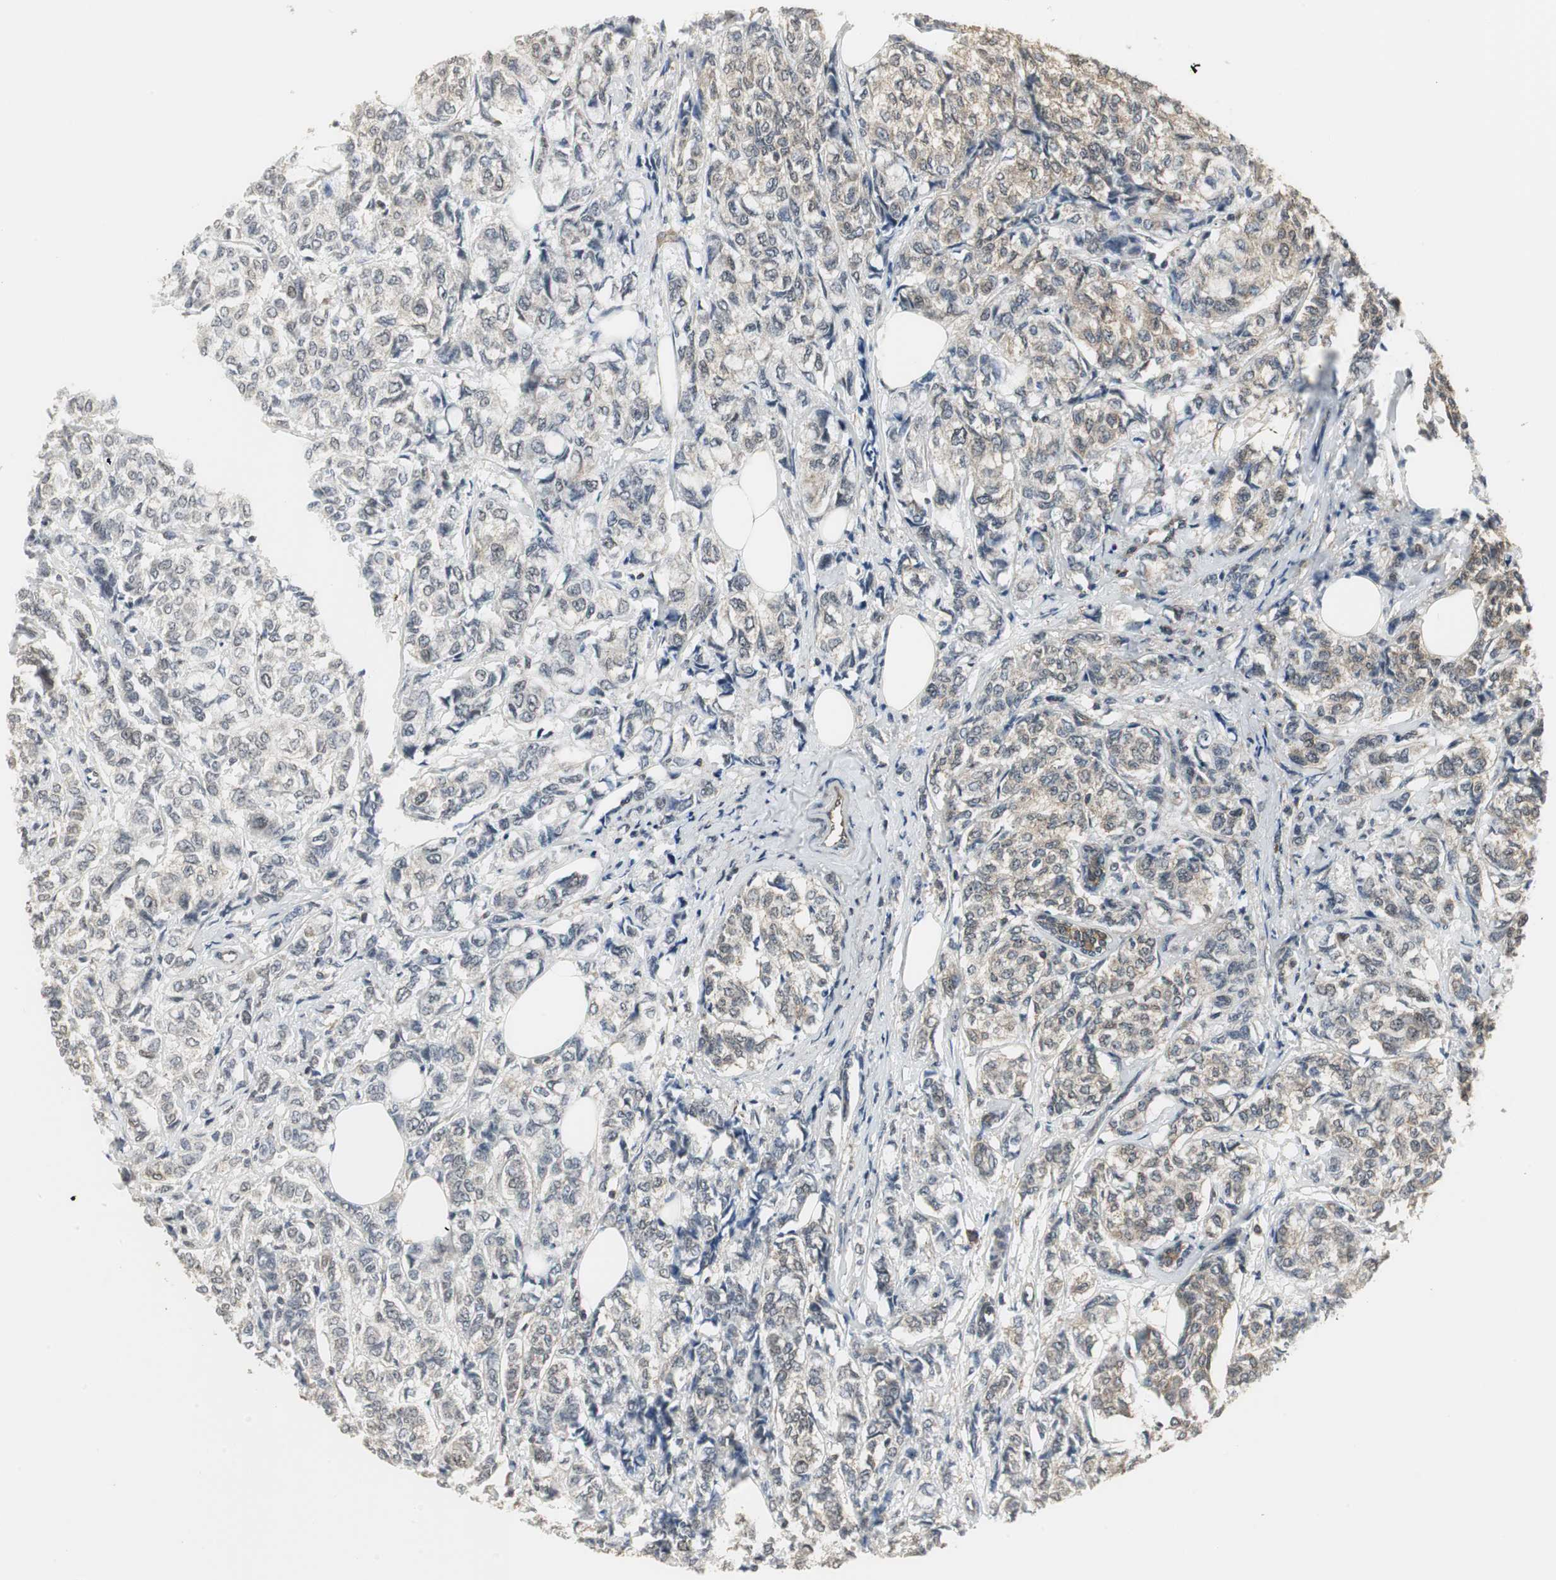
{"staining": {"intensity": "weak", "quantity": ">75%", "location": "cytoplasmic/membranous"}, "tissue": "breast cancer", "cell_type": "Tumor cells", "image_type": "cancer", "snomed": [{"axis": "morphology", "description": "Lobular carcinoma"}, {"axis": "topography", "description": "Breast"}], "caption": "An IHC image of tumor tissue is shown. Protein staining in brown highlights weak cytoplasmic/membranous positivity in breast cancer within tumor cells.", "gene": "CCT5", "patient": {"sex": "female", "age": 60}}